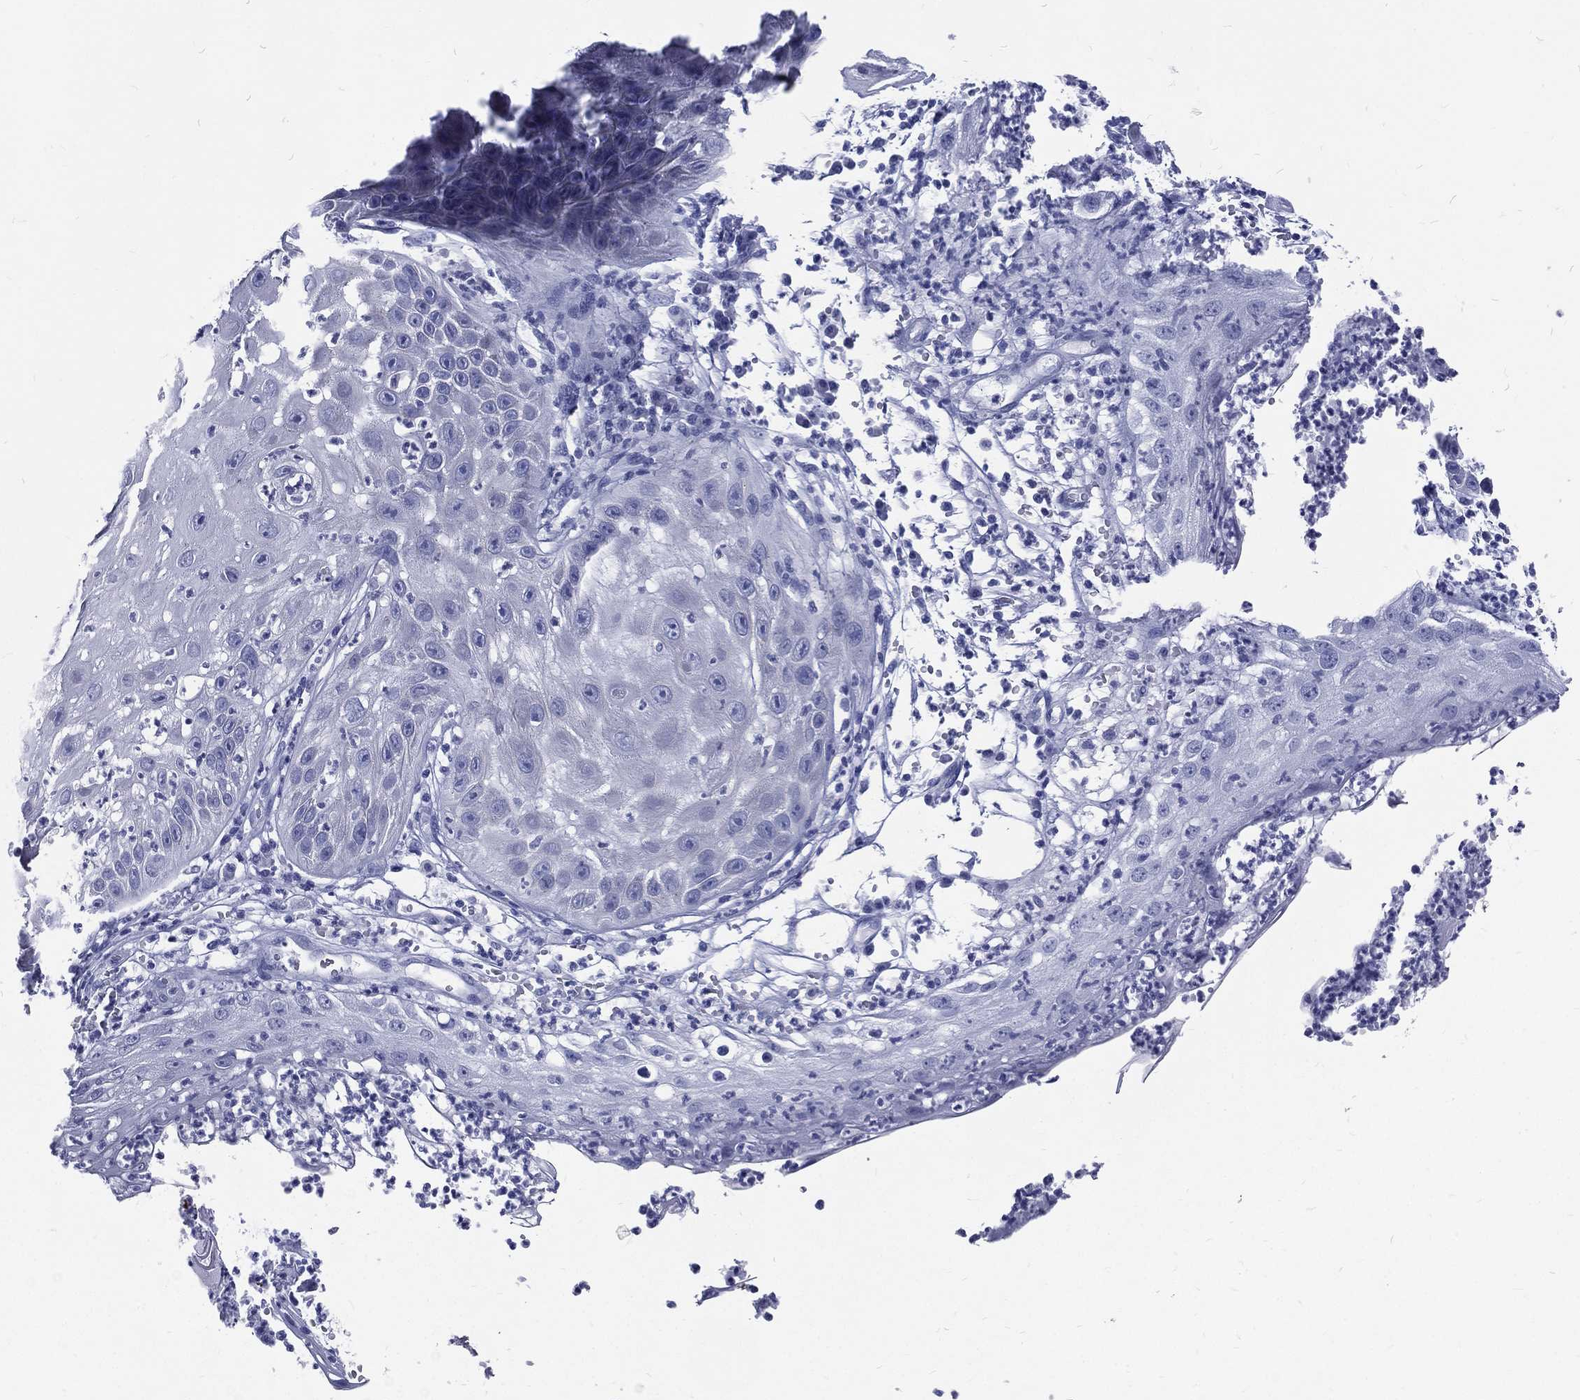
{"staining": {"intensity": "negative", "quantity": "none", "location": "none"}, "tissue": "skin cancer", "cell_type": "Tumor cells", "image_type": "cancer", "snomed": [{"axis": "morphology", "description": "Normal tissue, NOS"}, {"axis": "morphology", "description": "Squamous cell carcinoma, NOS"}, {"axis": "topography", "description": "Skin"}], "caption": "This is an immunohistochemistry image of skin cancer (squamous cell carcinoma). There is no expression in tumor cells.", "gene": "RSPH4A", "patient": {"sex": "male", "age": 79}}